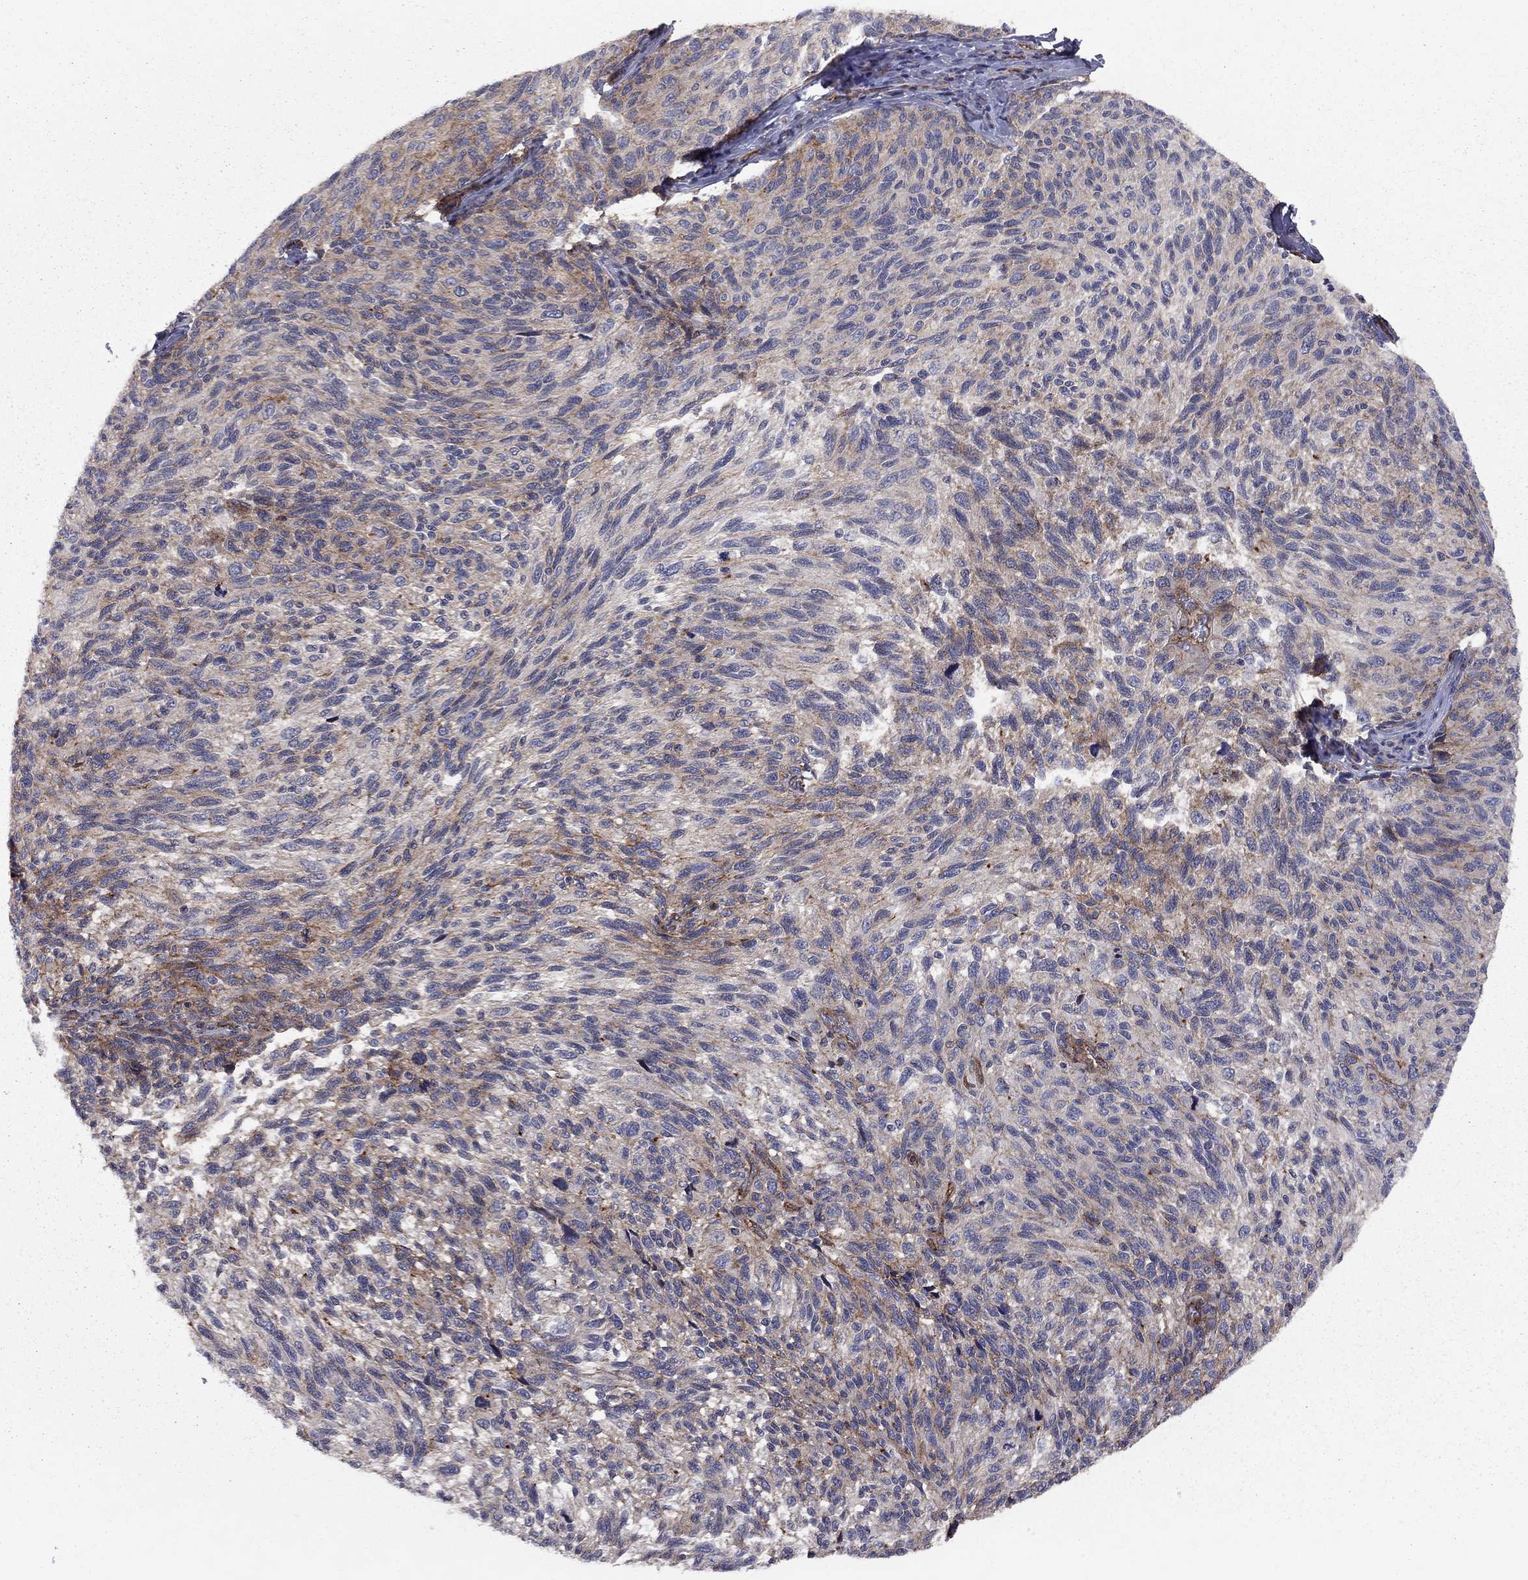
{"staining": {"intensity": "moderate", "quantity": ">75%", "location": "cytoplasmic/membranous"}, "tissue": "melanoma", "cell_type": "Tumor cells", "image_type": "cancer", "snomed": [{"axis": "morphology", "description": "Malignant melanoma, NOS"}, {"axis": "topography", "description": "Skin"}], "caption": "Tumor cells reveal moderate cytoplasmic/membranous positivity in approximately >75% of cells in melanoma.", "gene": "RASEF", "patient": {"sex": "female", "age": 73}}